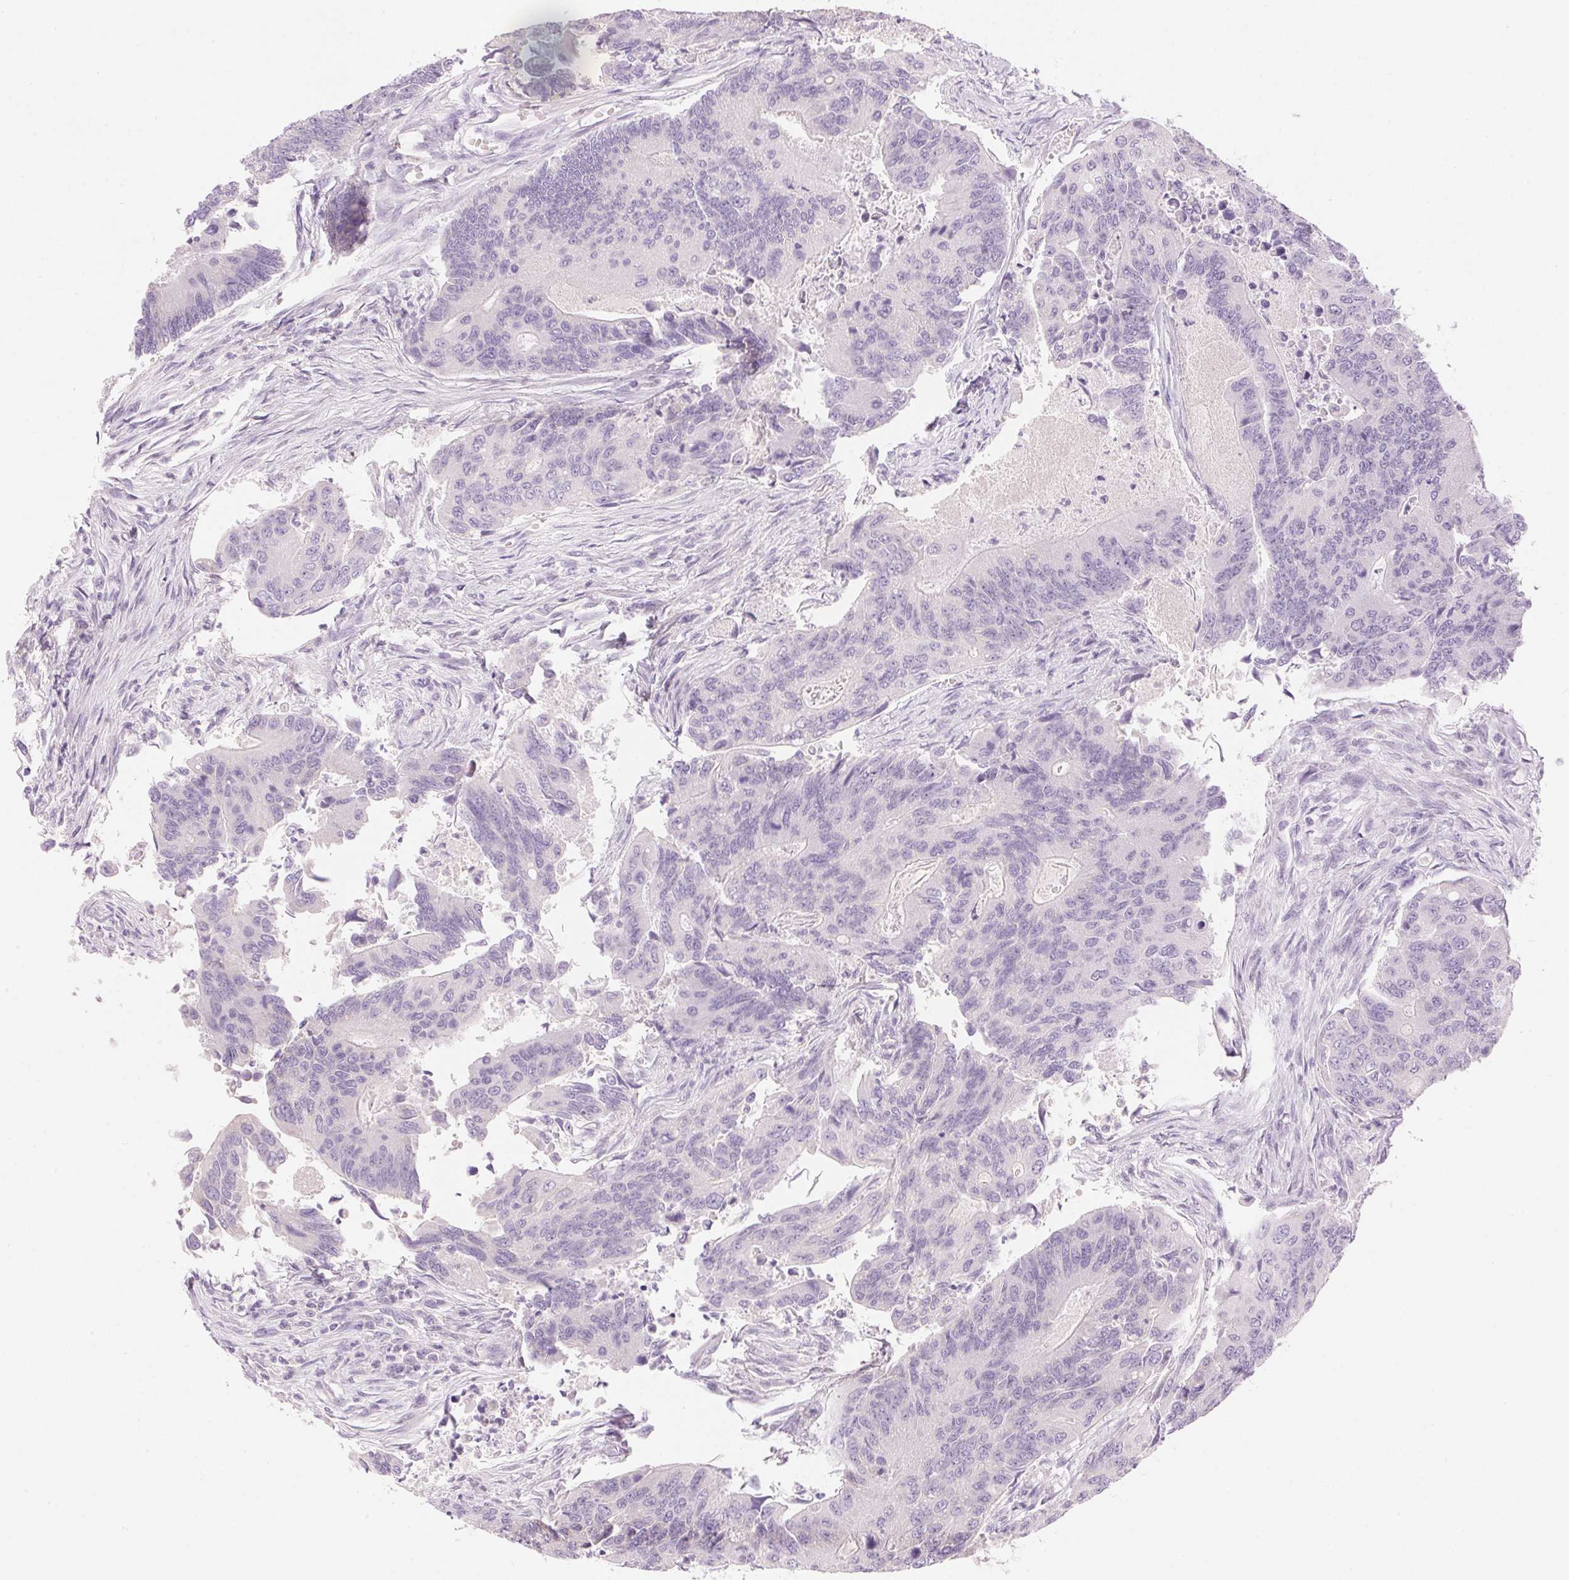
{"staining": {"intensity": "negative", "quantity": "none", "location": "none"}, "tissue": "colorectal cancer", "cell_type": "Tumor cells", "image_type": "cancer", "snomed": [{"axis": "morphology", "description": "Adenocarcinoma, NOS"}, {"axis": "topography", "description": "Colon"}], "caption": "Tumor cells are negative for brown protein staining in colorectal cancer (adenocarcinoma). (DAB immunohistochemistry (IHC) visualized using brightfield microscopy, high magnification).", "gene": "HSD17B2", "patient": {"sex": "female", "age": 67}}